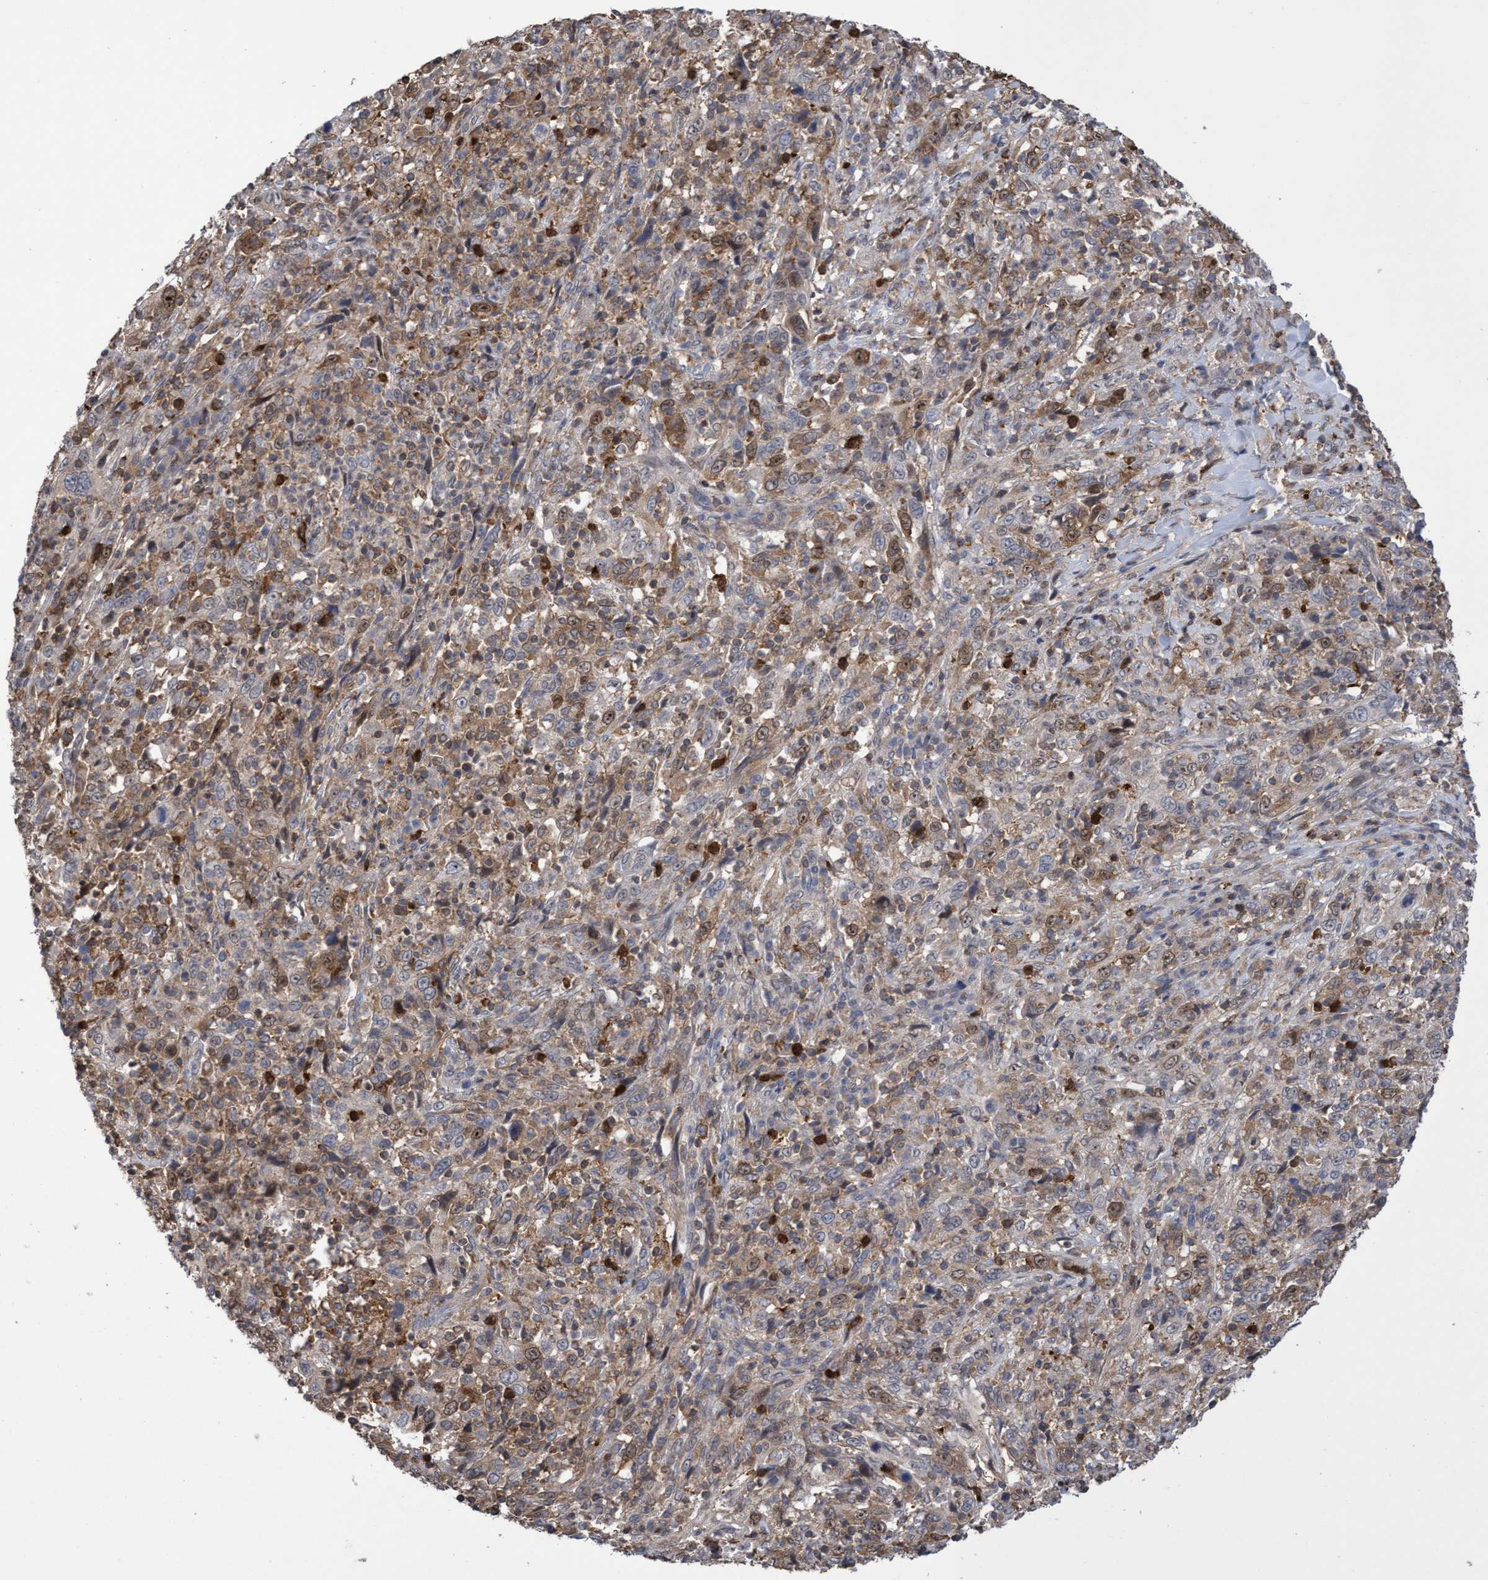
{"staining": {"intensity": "weak", "quantity": ">75%", "location": "cytoplasmic/membranous,nuclear"}, "tissue": "cervical cancer", "cell_type": "Tumor cells", "image_type": "cancer", "snomed": [{"axis": "morphology", "description": "Squamous cell carcinoma, NOS"}, {"axis": "topography", "description": "Cervix"}], "caption": "Immunohistochemistry (IHC) histopathology image of neoplastic tissue: human cervical cancer (squamous cell carcinoma) stained using immunohistochemistry displays low levels of weak protein expression localized specifically in the cytoplasmic/membranous and nuclear of tumor cells, appearing as a cytoplasmic/membranous and nuclear brown color.", "gene": "SLBP", "patient": {"sex": "female", "age": 46}}